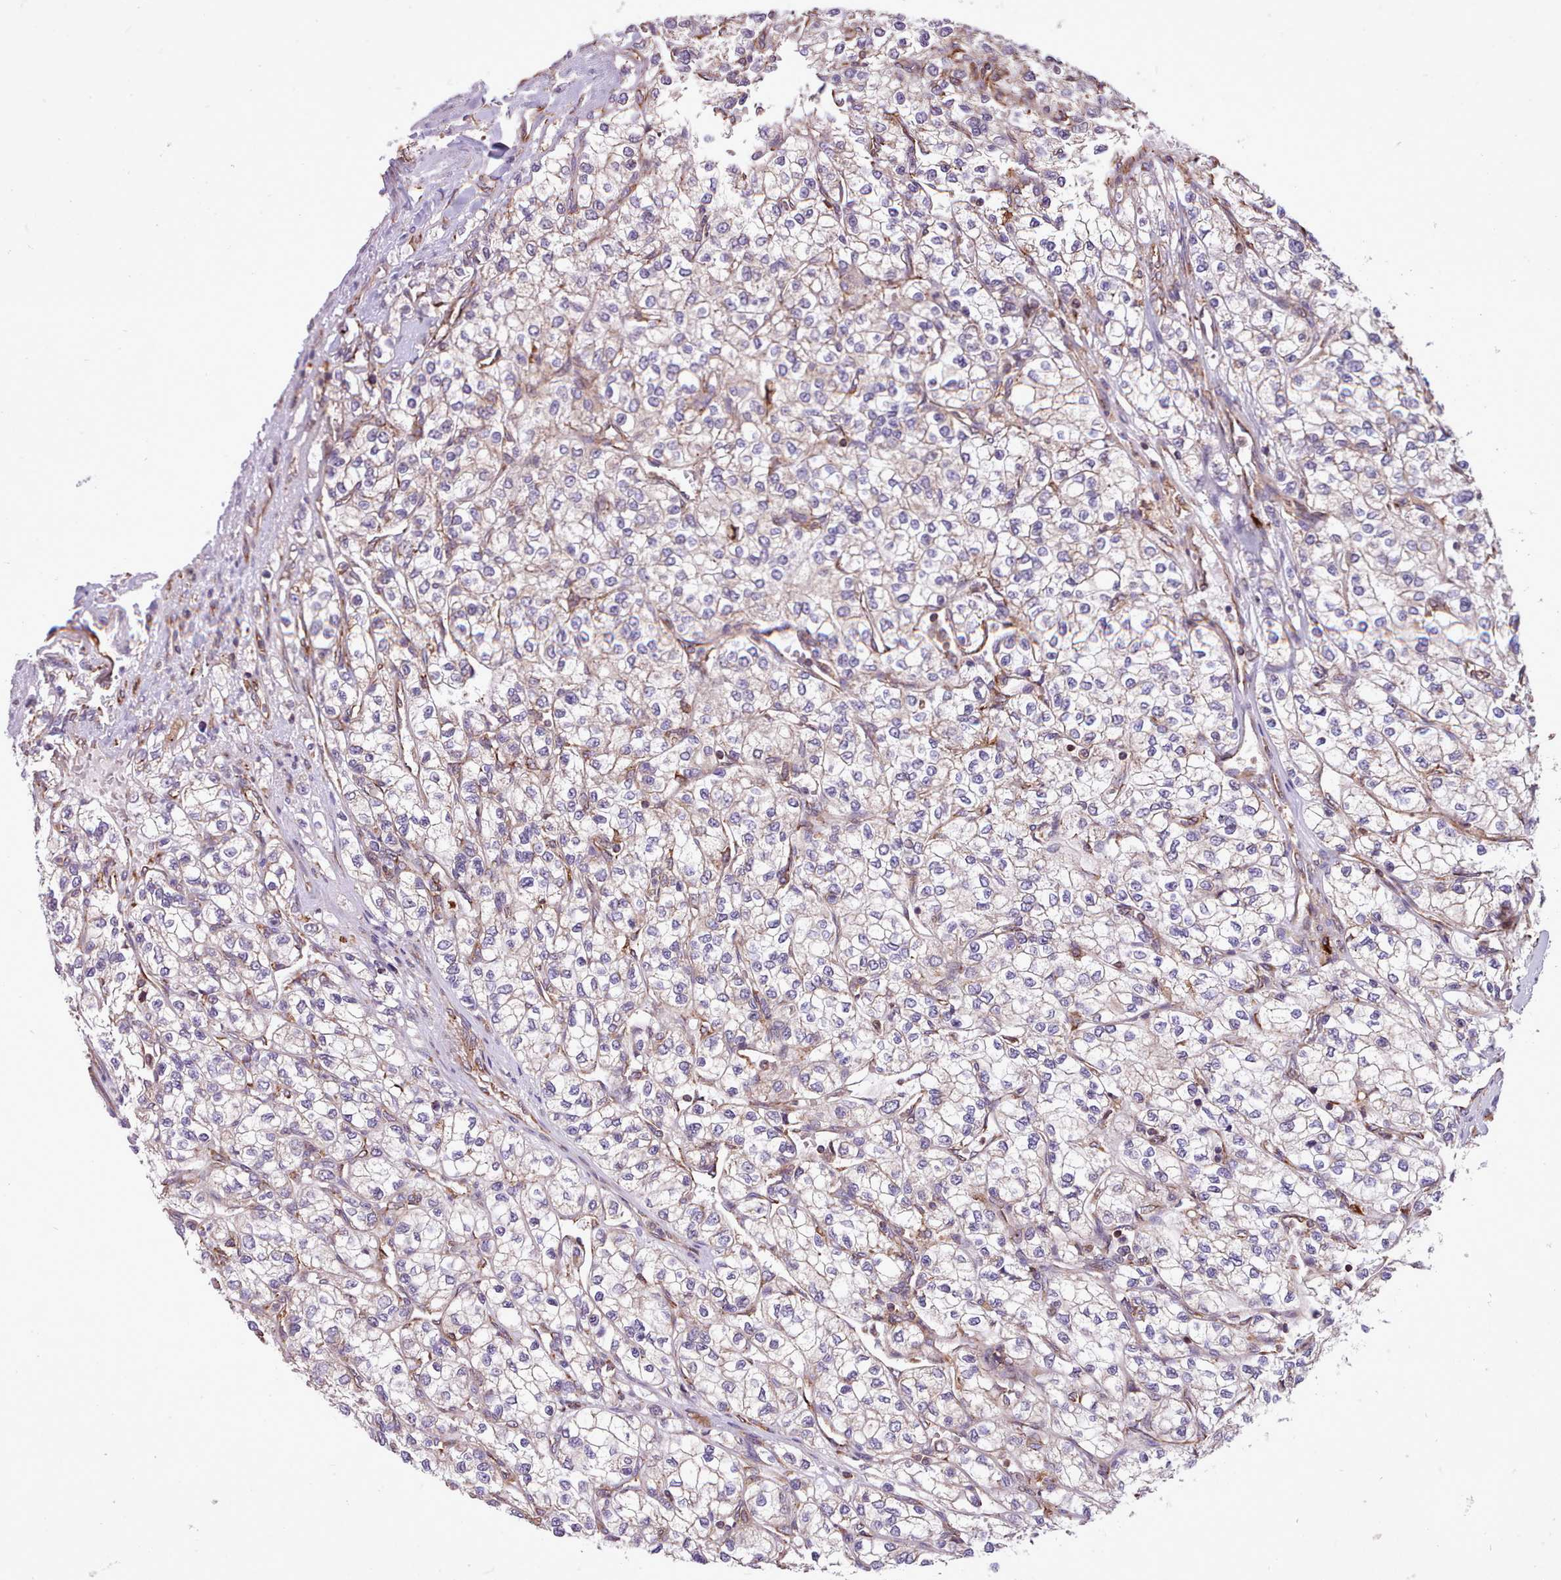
{"staining": {"intensity": "negative", "quantity": "none", "location": "none"}, "tissue": "renal cancer", "cell_type": "Tumor cells", "image_type": "cancer", "snomed": [{"axis": "morphology", "description": "Adenocarcinoma, NOS"}, {"axis": "topography", "description": "Kidney"}], "caption": "IHC photomicrograph of neoplastic tissue: renal cancer (adenocarcinoma) stained with DAB (3,3'-diaminobenzidine) reveals no significant protein positivity in tumor cells.", "gene": "TTLL3", "patient": {"sex": "male", "age": 80}}